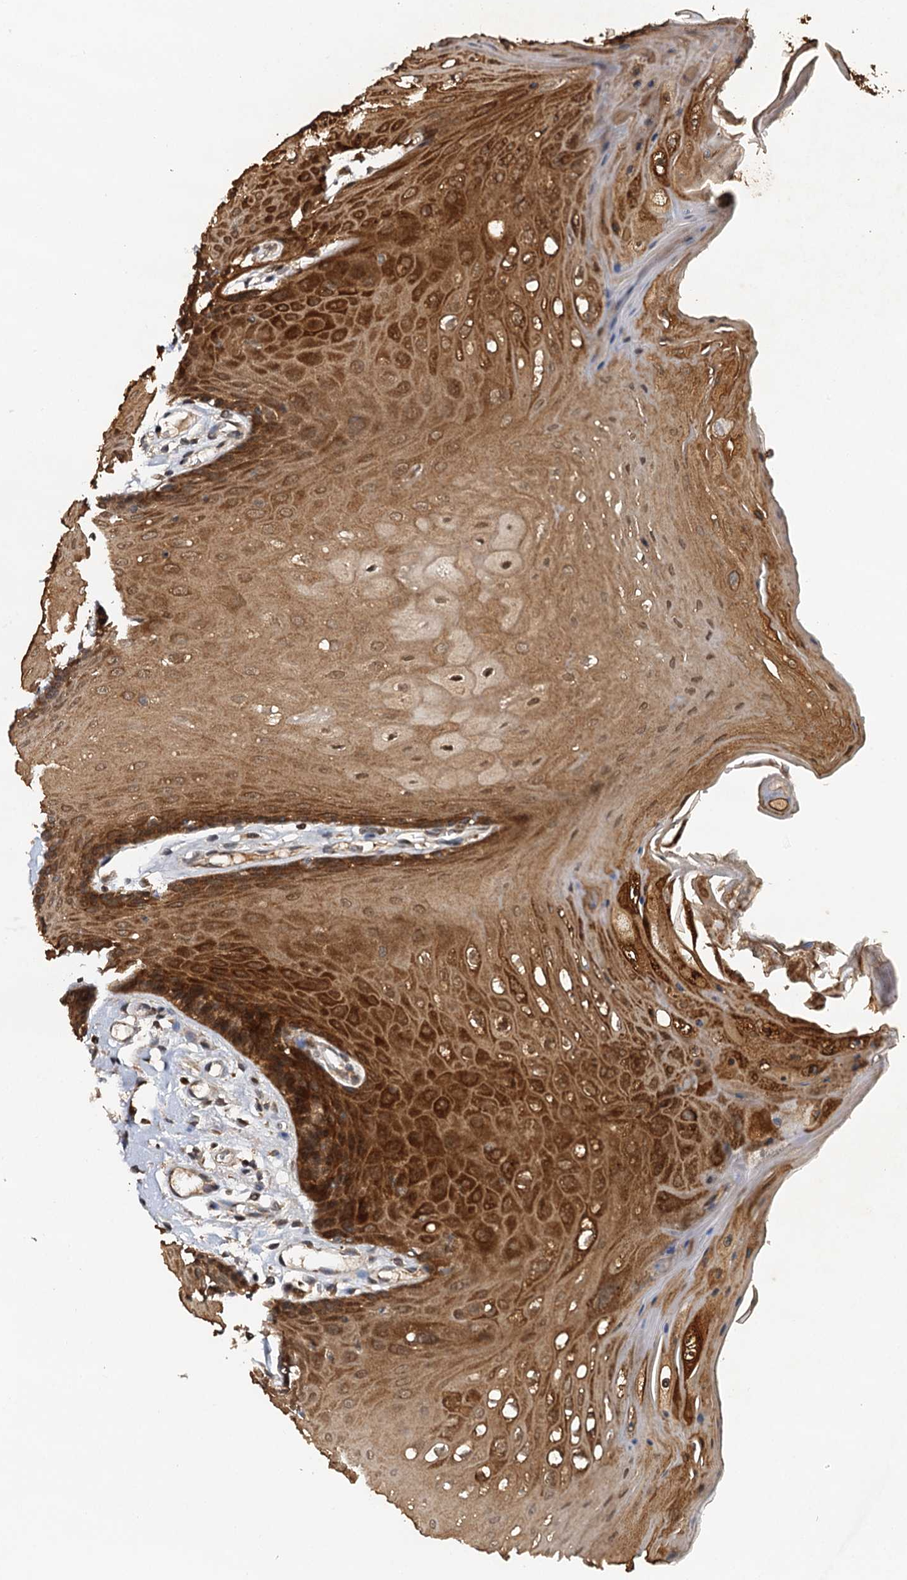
{"staining": {"intensity": "strong", "quantity": ">75%", "location": "cytoplasmic/membranous,nuclear"}, "tissue": "oral mucosa", "cell_type": "Squamous epithelial cells", "image_type": "normal", "snomed": [{"axis": "morphology", "description": "Normal tissue, NOS"}, {"axis": "morphology", "description": "Squamous cell carcinoma, NOS"}, {"axis": "topography", "description": "Skeletal muscle"}, {"axis": "topography", "description": "Oral tissue"}, {"axis": "topography", "description": "Salivary gland"}, {"axis": "topography", "description": "Head-Neck"}], "caption": "Immunohistochemistry (IHC) staining of unremarkable oral mucosa, which demonstrates high levels of strong cytoplasmic/membranous,nuclear positivity in approximately >75% of squamous epithelial cells indicating strong cytoplasmic/membranous,nuclear protein expression. The staining was performed using DAB (3,3'-diaminobenzidine) (brown) for protein detection and nuclei were counterstained in hematoxylin (blue).", "gene": "STUB1", "patient": {"sex": "male", "age": 54}}